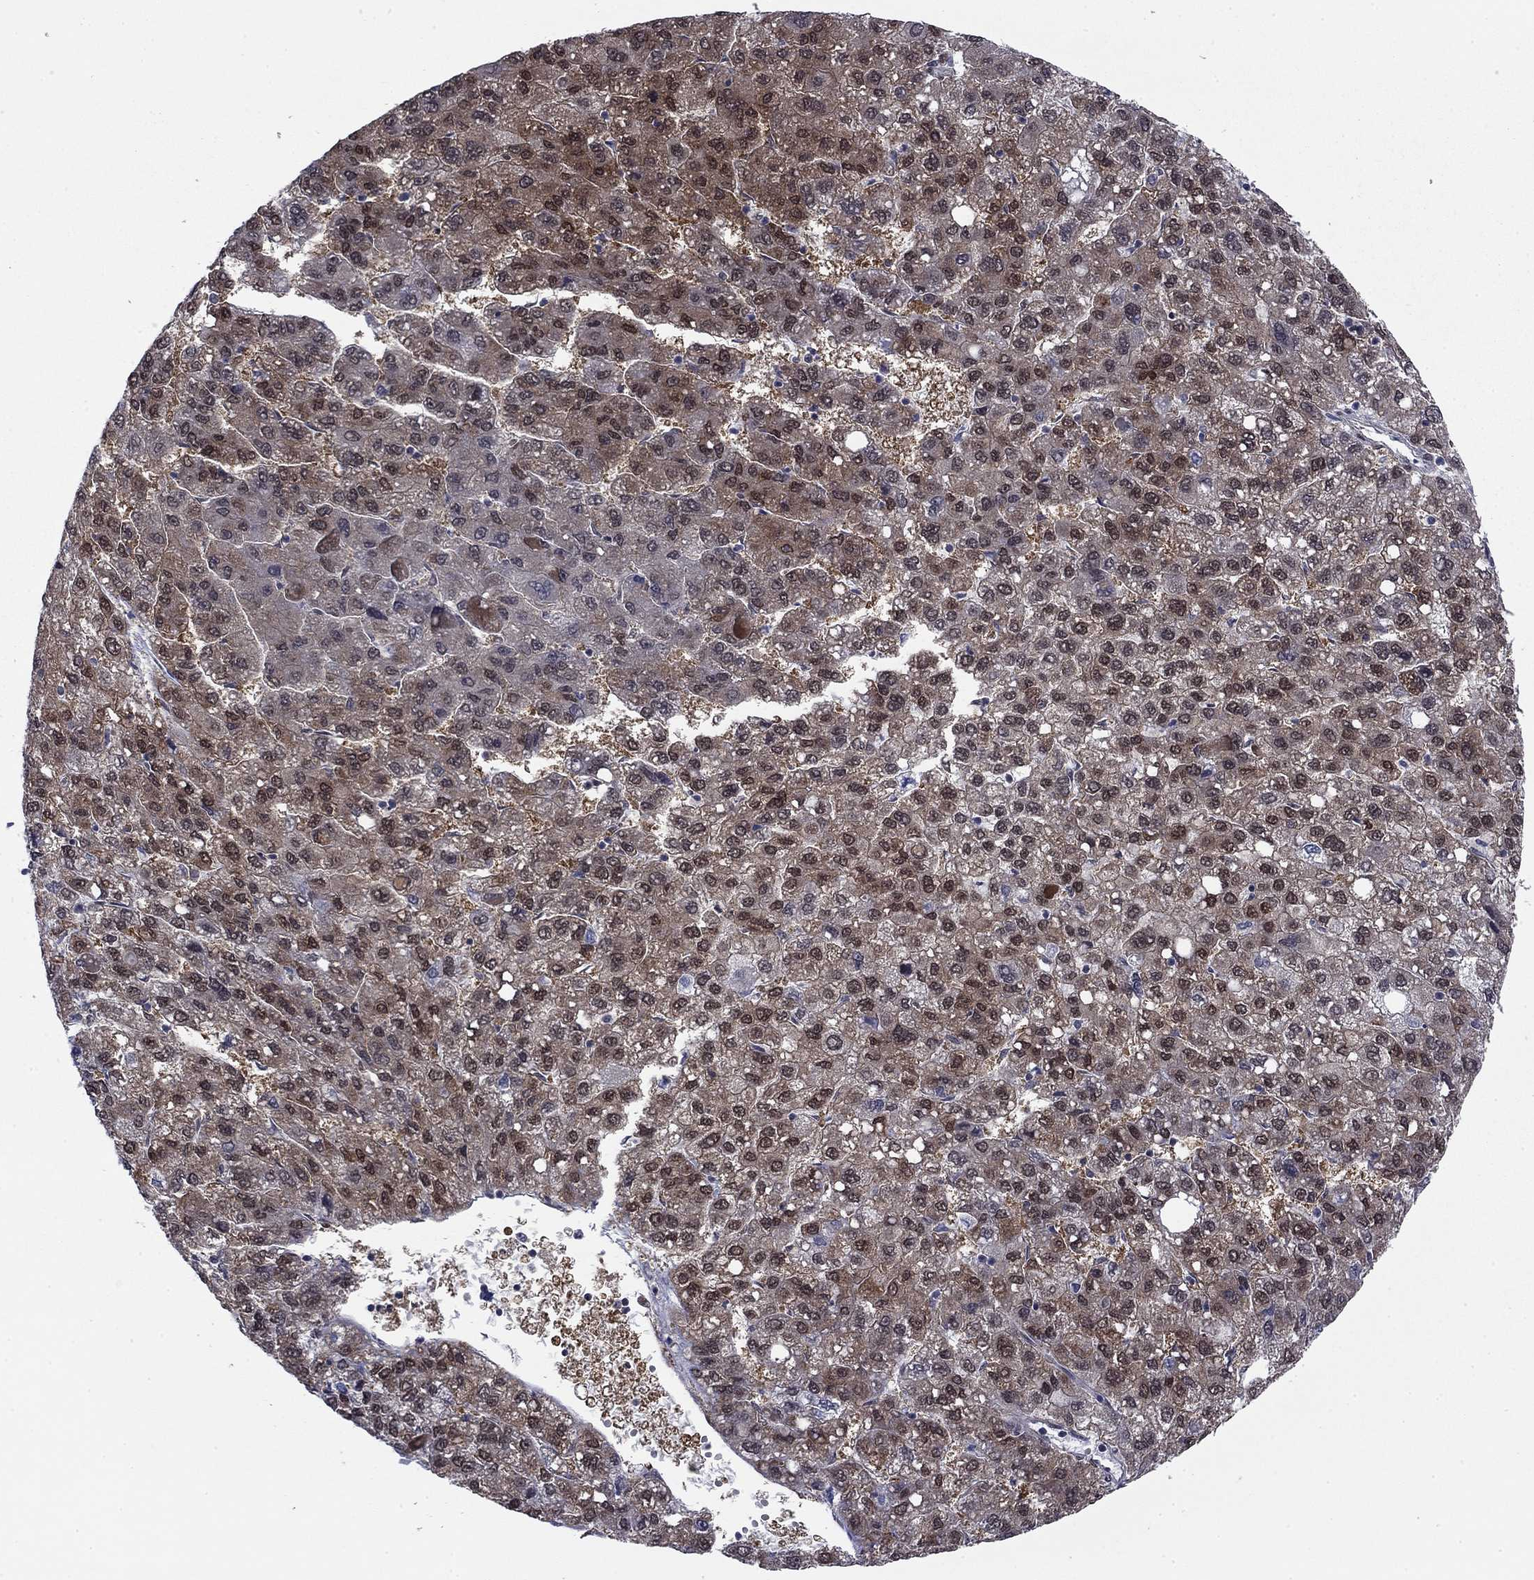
{"staining": {"intensity": "moderate", "quantity": "<25%", "location": "cytoplasmic/membranous"}, "tissue": "liver cancer", "cell_type": "Tumor cells", "image_type": "cancer", "snomed": [{"axis": "morphology", "description": "Carcinoma, Hepatocellular, NOS"}, {"axis": "topography", "description": "Liver"}], "caption": "This is a micrograph of immunohistochemistry (IHC) staining of liver hepatocellular carcinoma, which shows moderate staining in the cytoplasmic/membranous of tumor cells.", "gene": "FKBP4", "patient": {"sex": "female", "age": 82}}